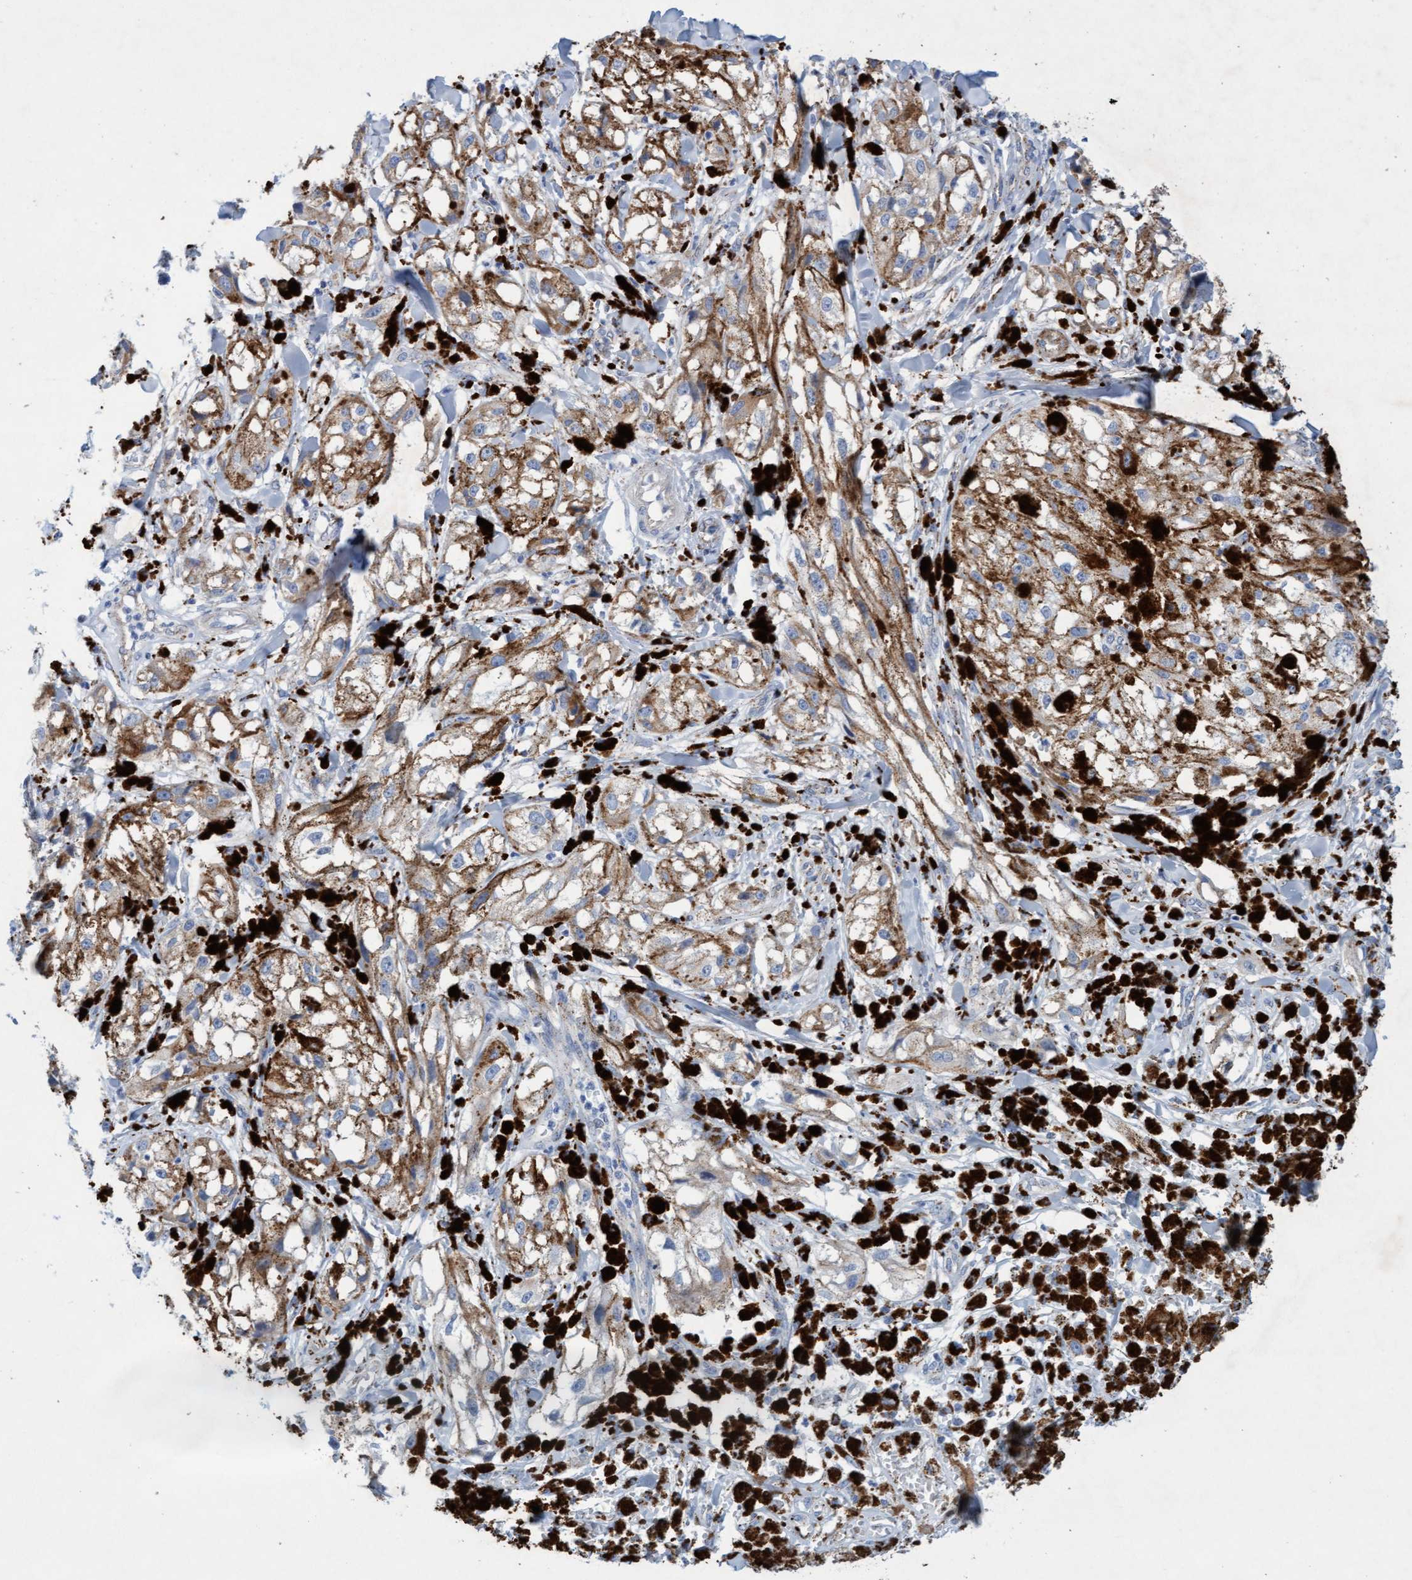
{"staining": {"intensity": "moderate", "quantity": ">75%", "location": "cytoplasmic/membranous"}, "tissue": "melanoma", "cell_type": "Tumor cells", "image_type": "cancer", "snomed": [{"axis": "morphology", "description": "Malignant melanoma, NOS"}, {"axis": "topography", "description": "Skin"}], "caption": "Malignant melanoma stained with a brown dye displays moderate cytoplasmic/membranous positive expression in approximately >75% of tumor cells.", "gene": "SGSH", "patient": {"sex": "male", "age": 88}}